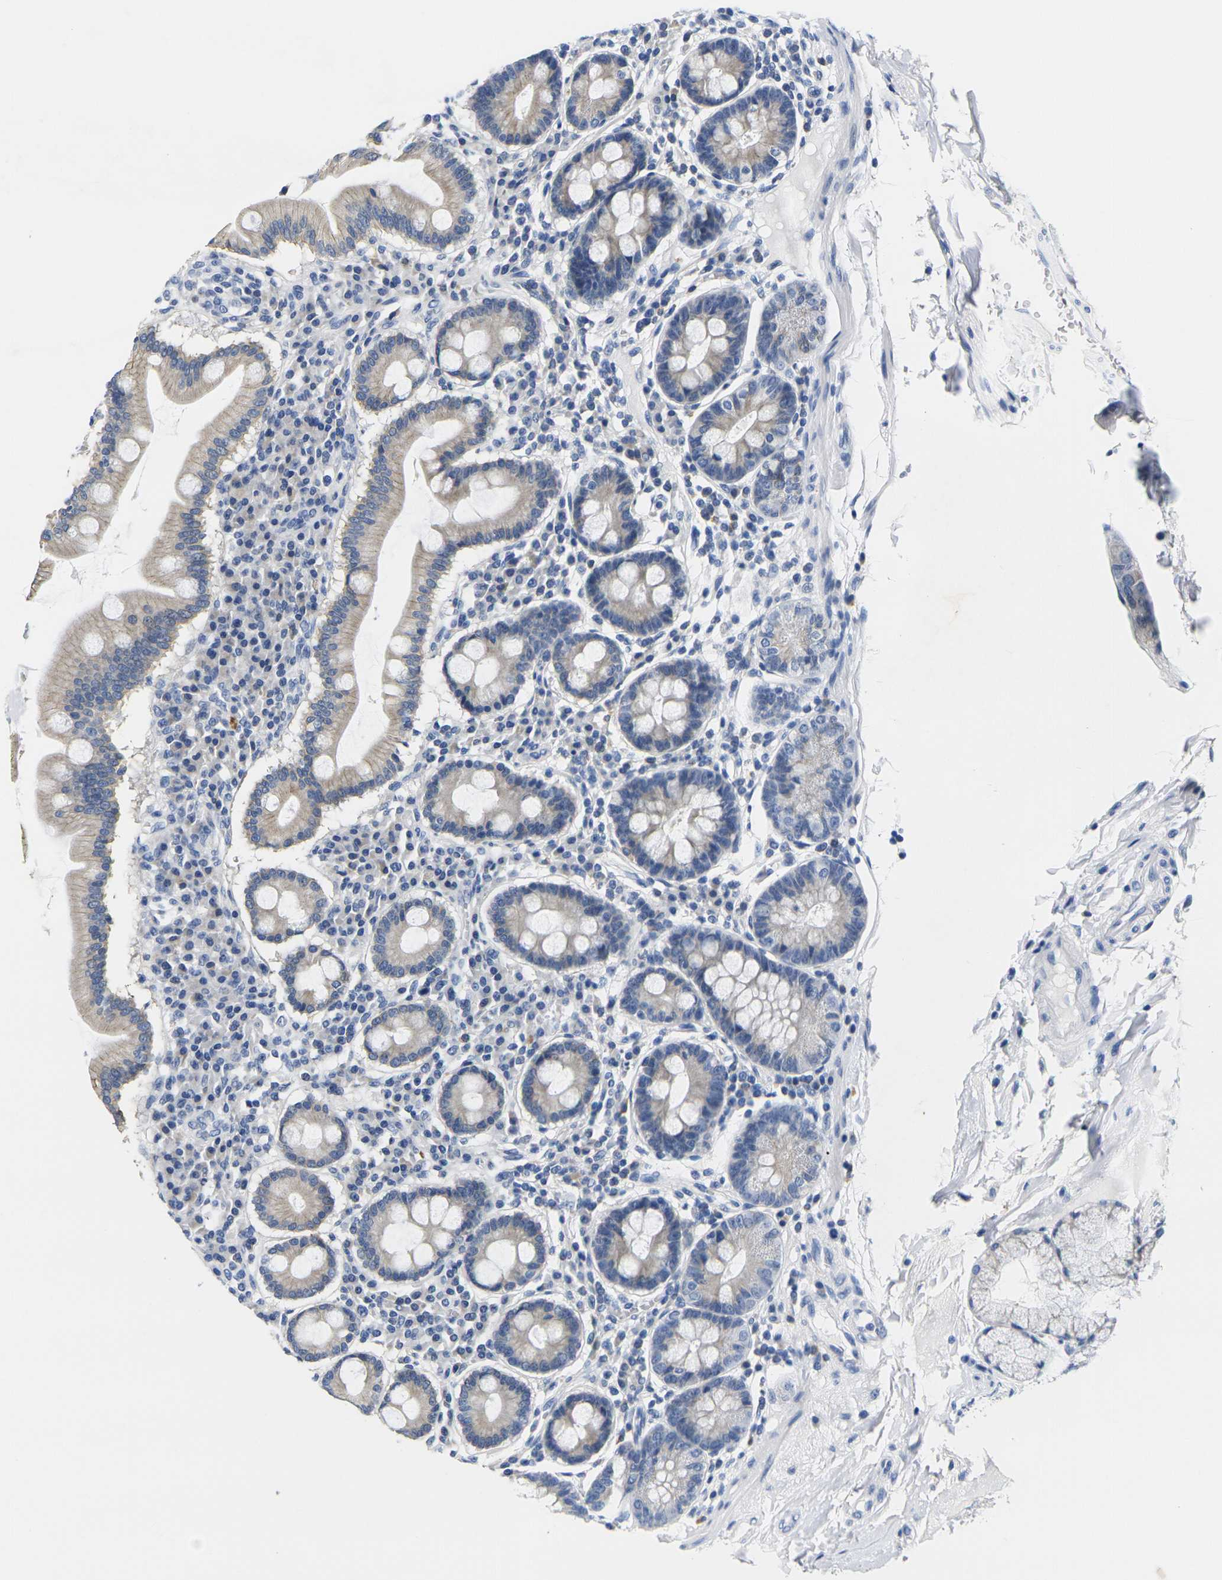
{"staining": {"intensity": "moderate", "quantity": "25%-75%", "location": "cytoplasmic/membranous"}, "tissue": "duodenum", "cell_type": "Glandular cells", "image_type": "normal", "snomed": [{"axis": "morphology", "description": "Normal tissue, NOS"}, {"axis": "topography", "description": "Duodenum"}], "caption": "Glandular cells show medium levels of moderate cytoplasmic/membranous positivity in approximately 25%-75% of cells in unremarkable duodenum.", "gene": "NOCT", "patient": {"sex": "male", "age": 50}}